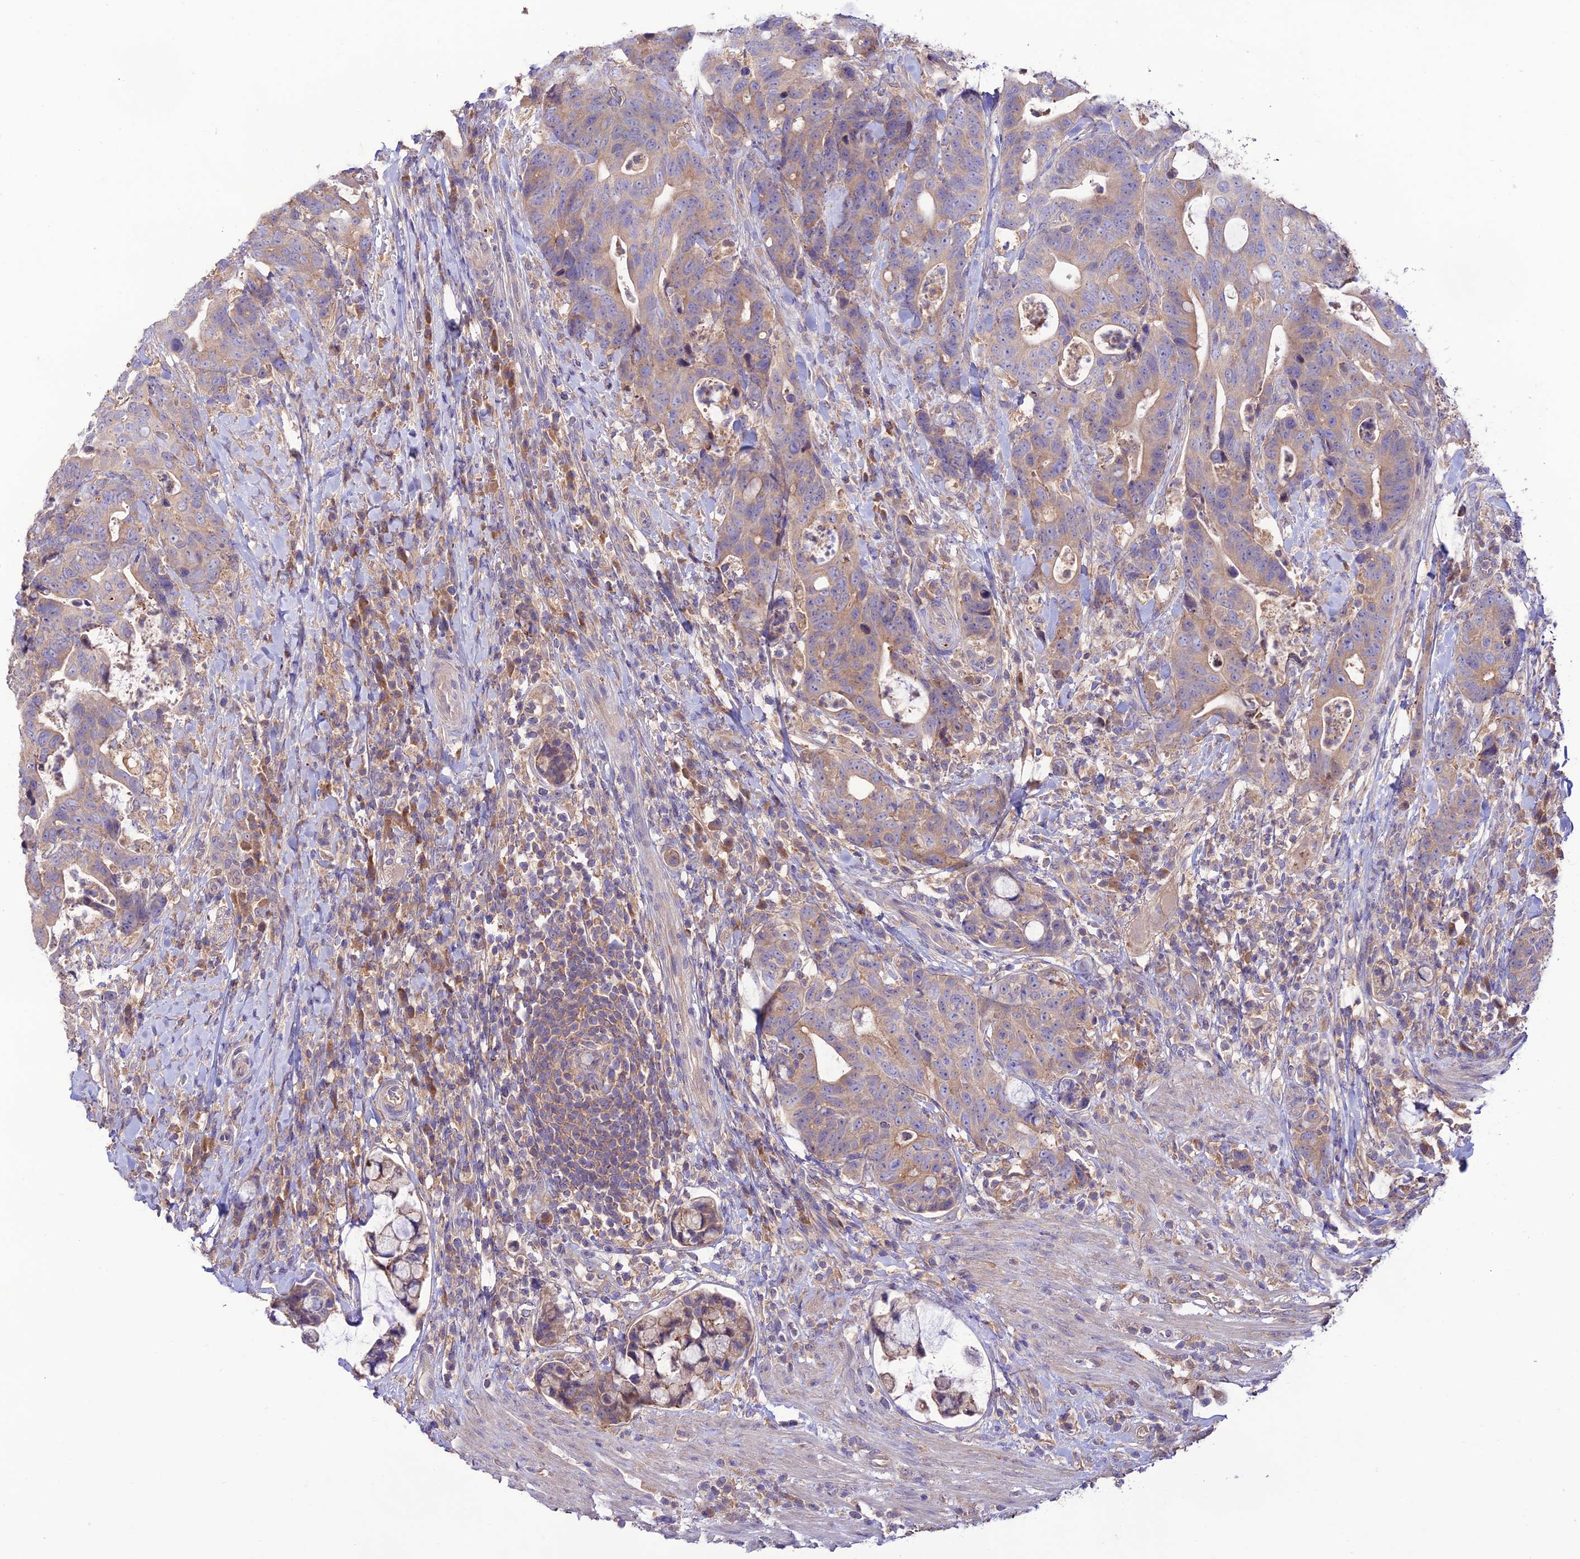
{"staining": {"intensity": "weak", "quantity": "25%-75%", "location": "cytoplasmic/membranous"}, "tissue": "colorectal cancer", "cell_type": "Tumor cells", "image_type": "cancer", "snomed": [{"axis": "morphology", "description": "Adenocarcinoma, NOS"}, {"axis": "topography", "description": "Colon"}], "caption": "The image demonstrates staining of colorectal cancer, revealing weak cytoplasmic/membranous protein staining (brown color) within tumor cells. The staining is performed using DAB (3,3'-diaminobenzidine) brown chromogen to label protein expression. The nuclei are counter-stained blue using hematoxylin.", "gene": "BRME1", "patient": {"sex": "female", "age": 82}}